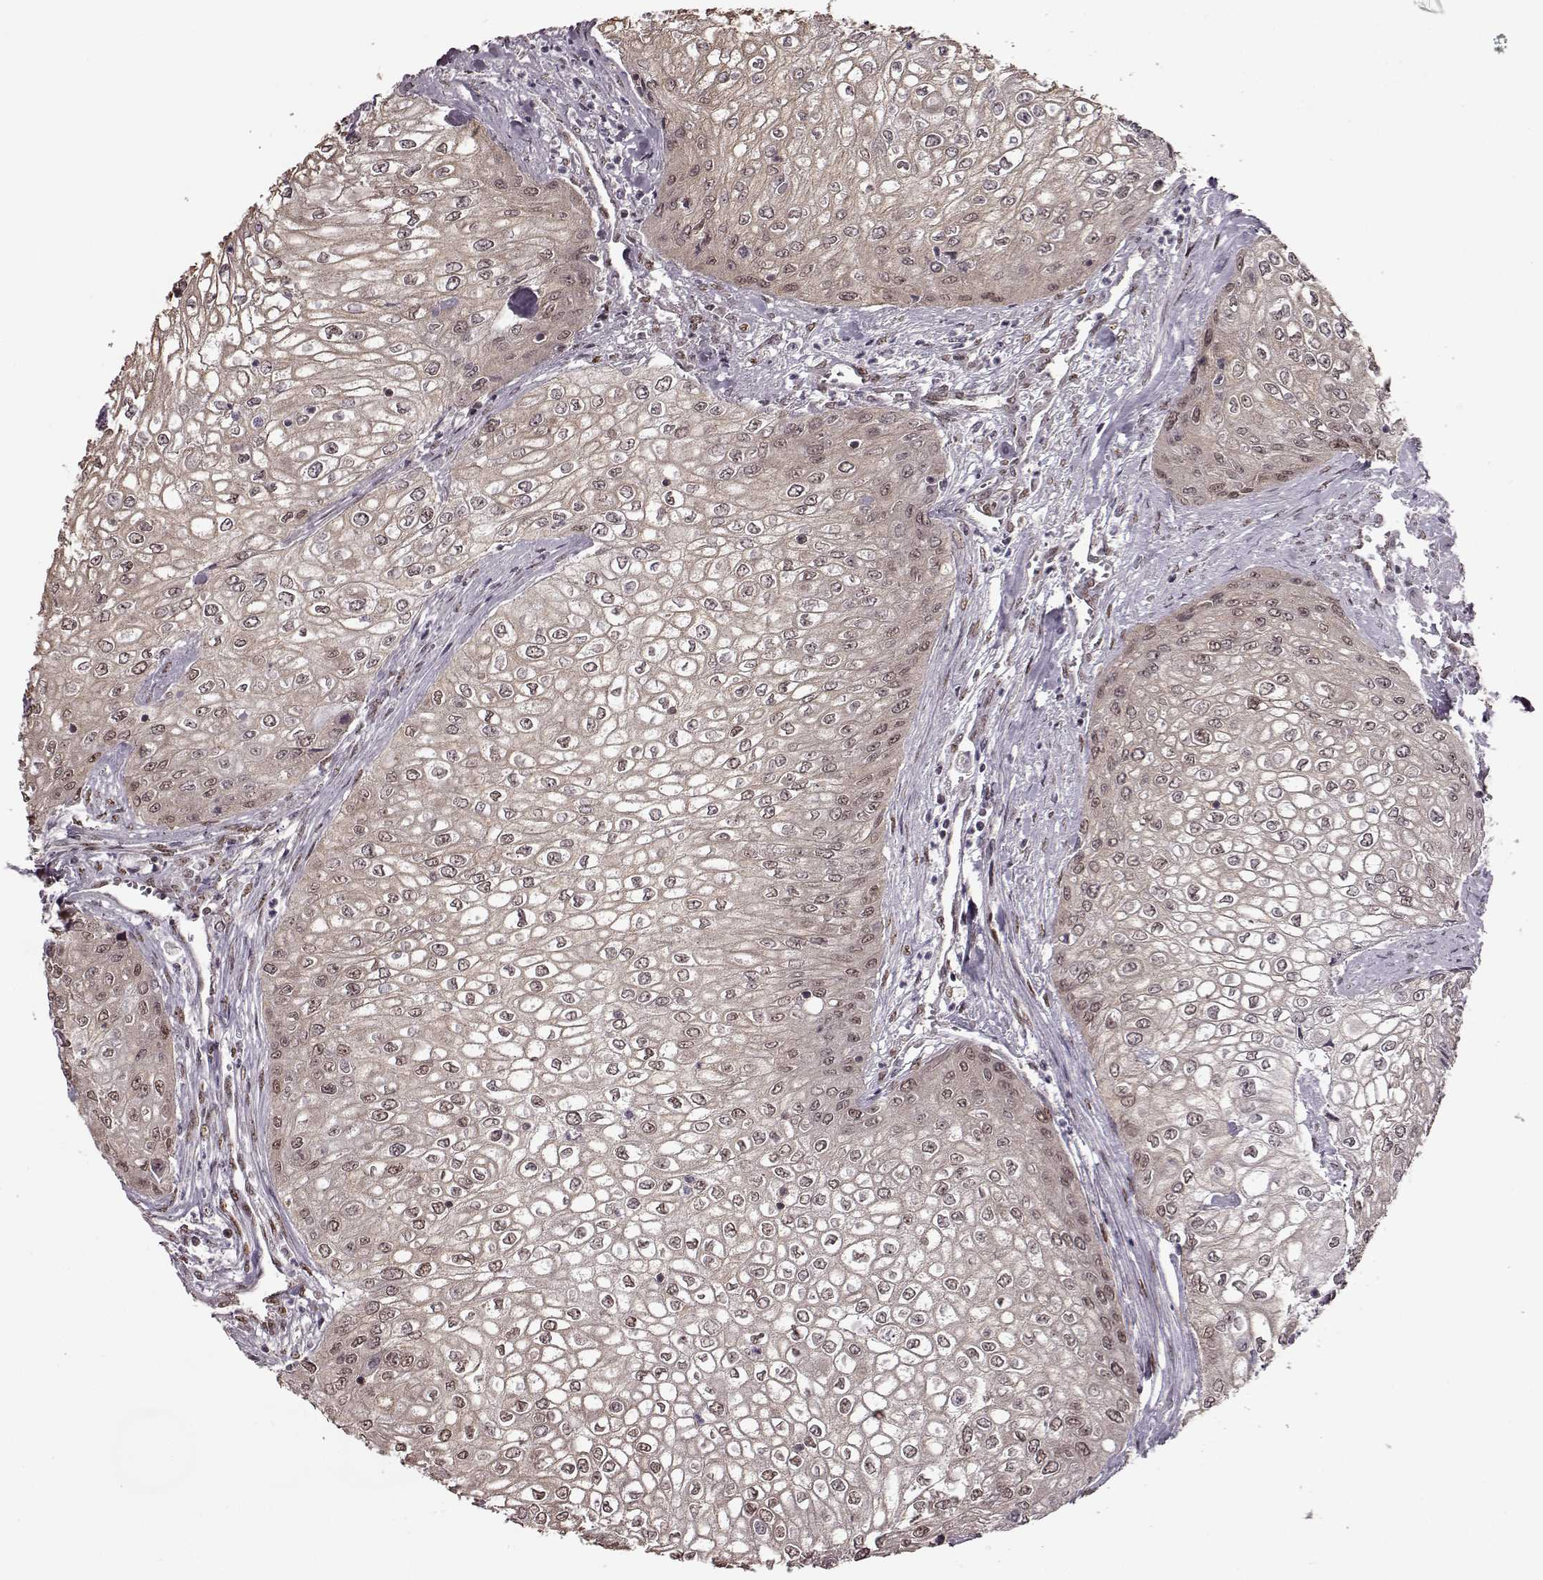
{"staining": {"intensity": "weak", "quantity": ">75%", "location": "cytoplasmic/membranous"}, "tissue": "urothelial cancer", "cell_type": "Tumor cells", "image_type": "cancer", "snomed": [{"axis": "morphology", "description": "Urothelial carcinoma, High grade"}, {"axis": "topography", "description": "Urinary bladder"}], "caption": "Human urothelial cancer stained with a brown dye shows weak cytoplasmic/membranous positive staining in approximately >75% of tumor cells.", "gene": "FTO", "patient": {"sex": "male", "age": 62}}